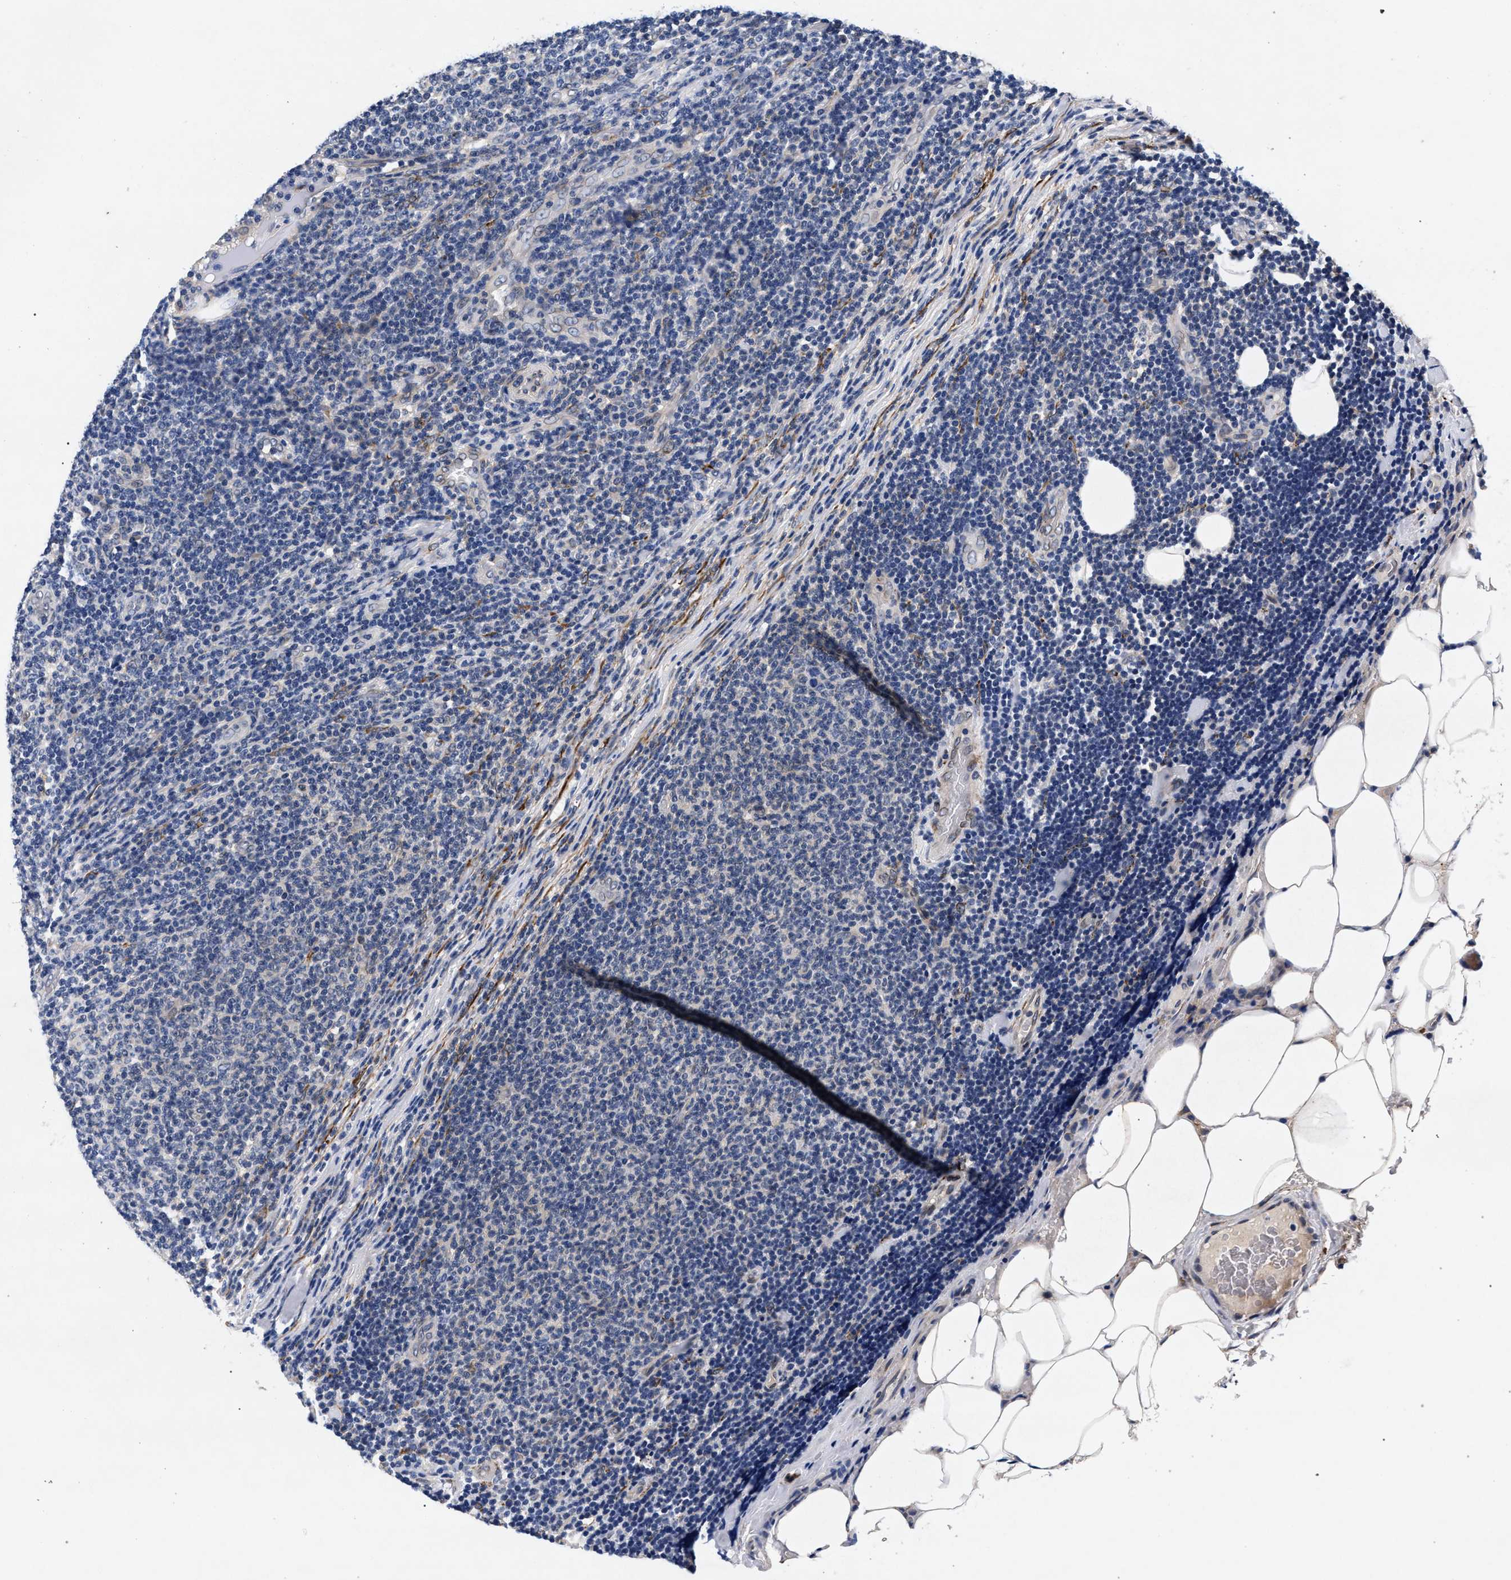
{"staining": {"intensity": "negative", "quantity": "none", "location": "none"}, "tissue": "lymphoma", "cell_type": "Tumor cells", "image_type": "cancer", "snomed": [{"axis": "morphology", "description": "Malignant lymphoma, non-Hodgkin's type, Low grade"}, {"axis": "topography", "description": "Lymph node"}], "caption": "Immunohistochemical staining of human lymphoma demonstrates no significant staining in tumor cells.", "gene": "NEK7", "patient": {"sex": "male", "age": 66}}